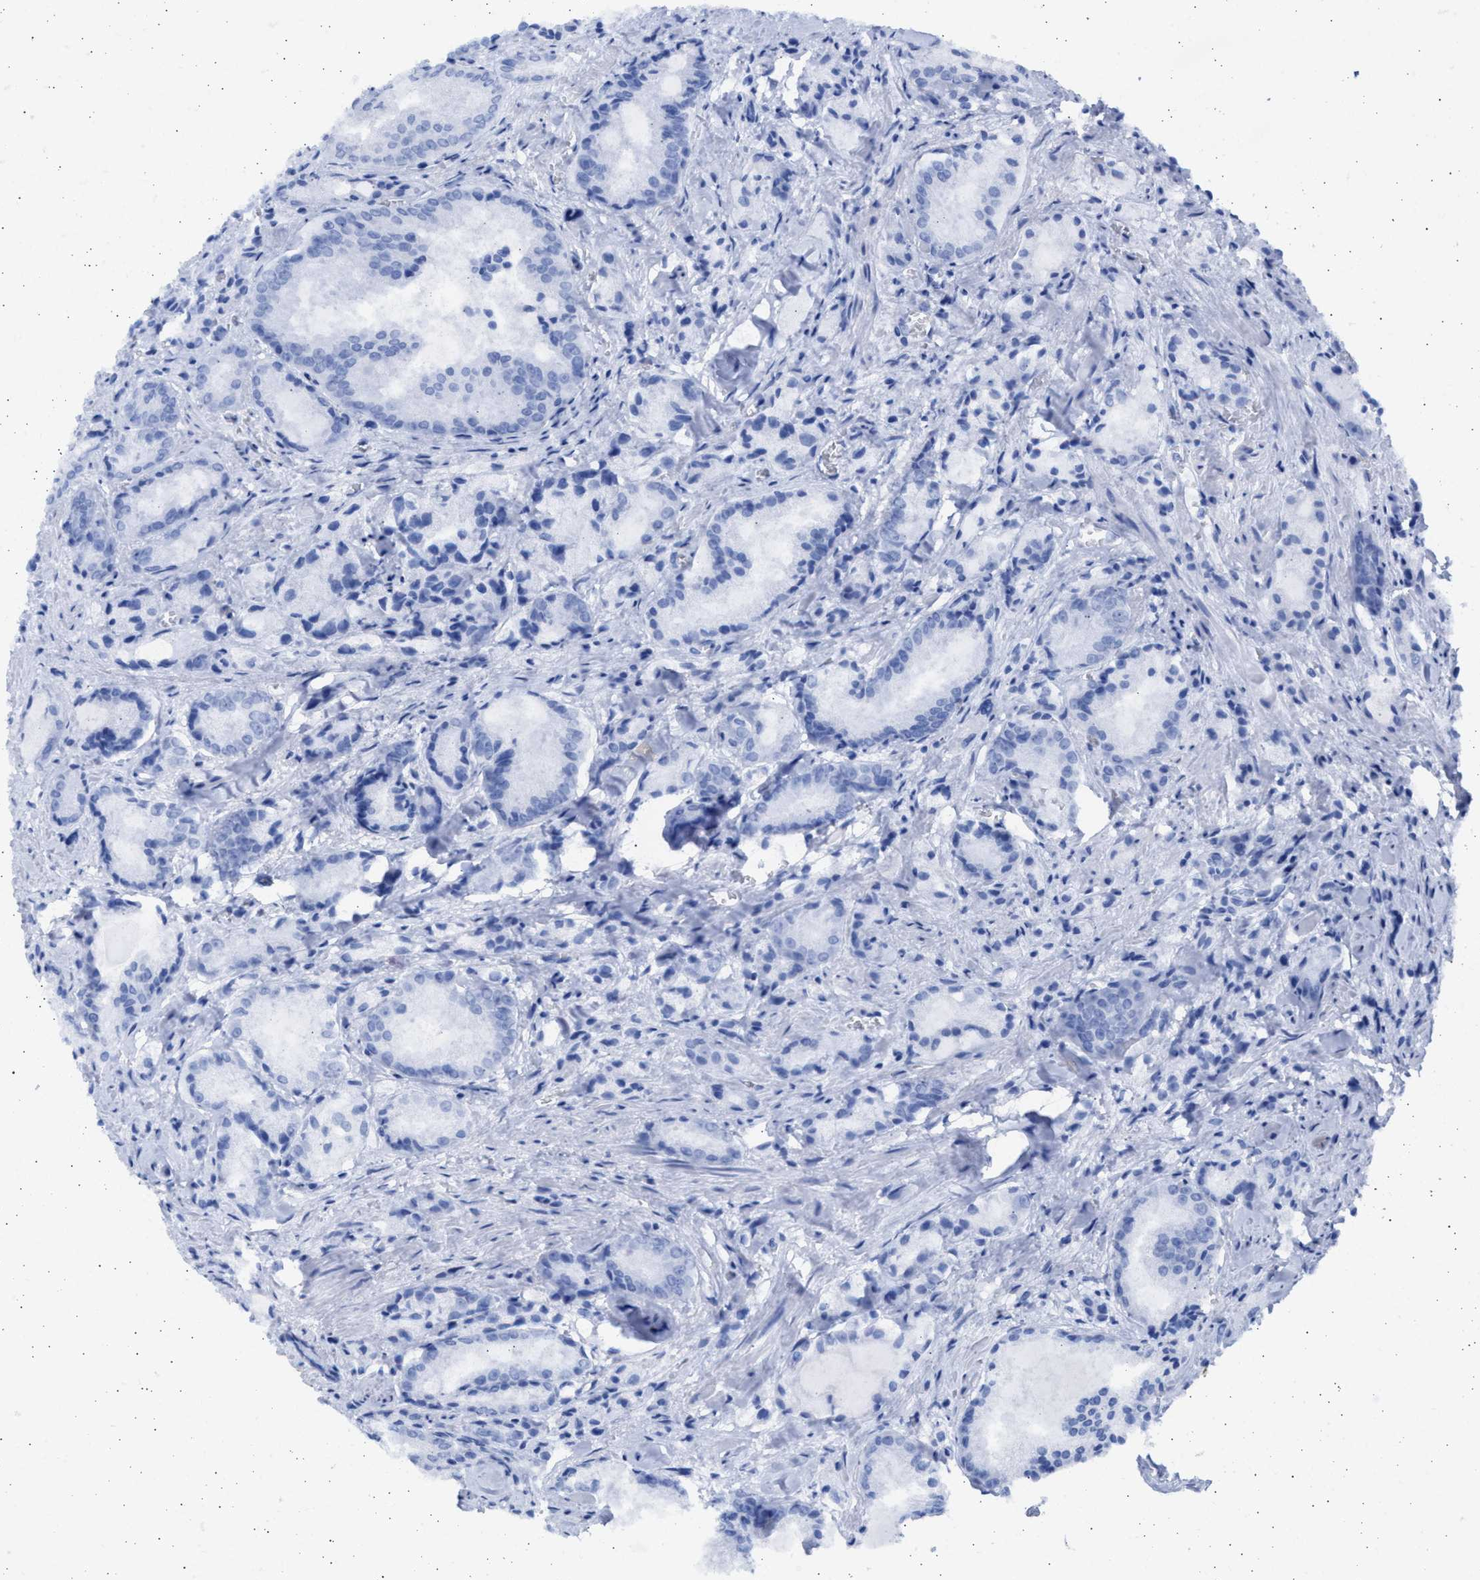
{"staining": {"intensity": "negative", "quantity": "none", "location": "none"}, "tissue": "prostate cancer", "cell_type": "Tumor cells", "image_type": "cancer", "snomed": [{"axis": "morphology", "description": "Adenocarcinoma, Low grade"}, {"axis": "topography", "description": "Prostate"}], "caption": "Prostate adenocarcinoma (low-grade) was stained to show a protein in brown. There is no significant expression in tumor cells.", "gene": "ALDOC", "patient": {"sex": "male", "age": 64}}